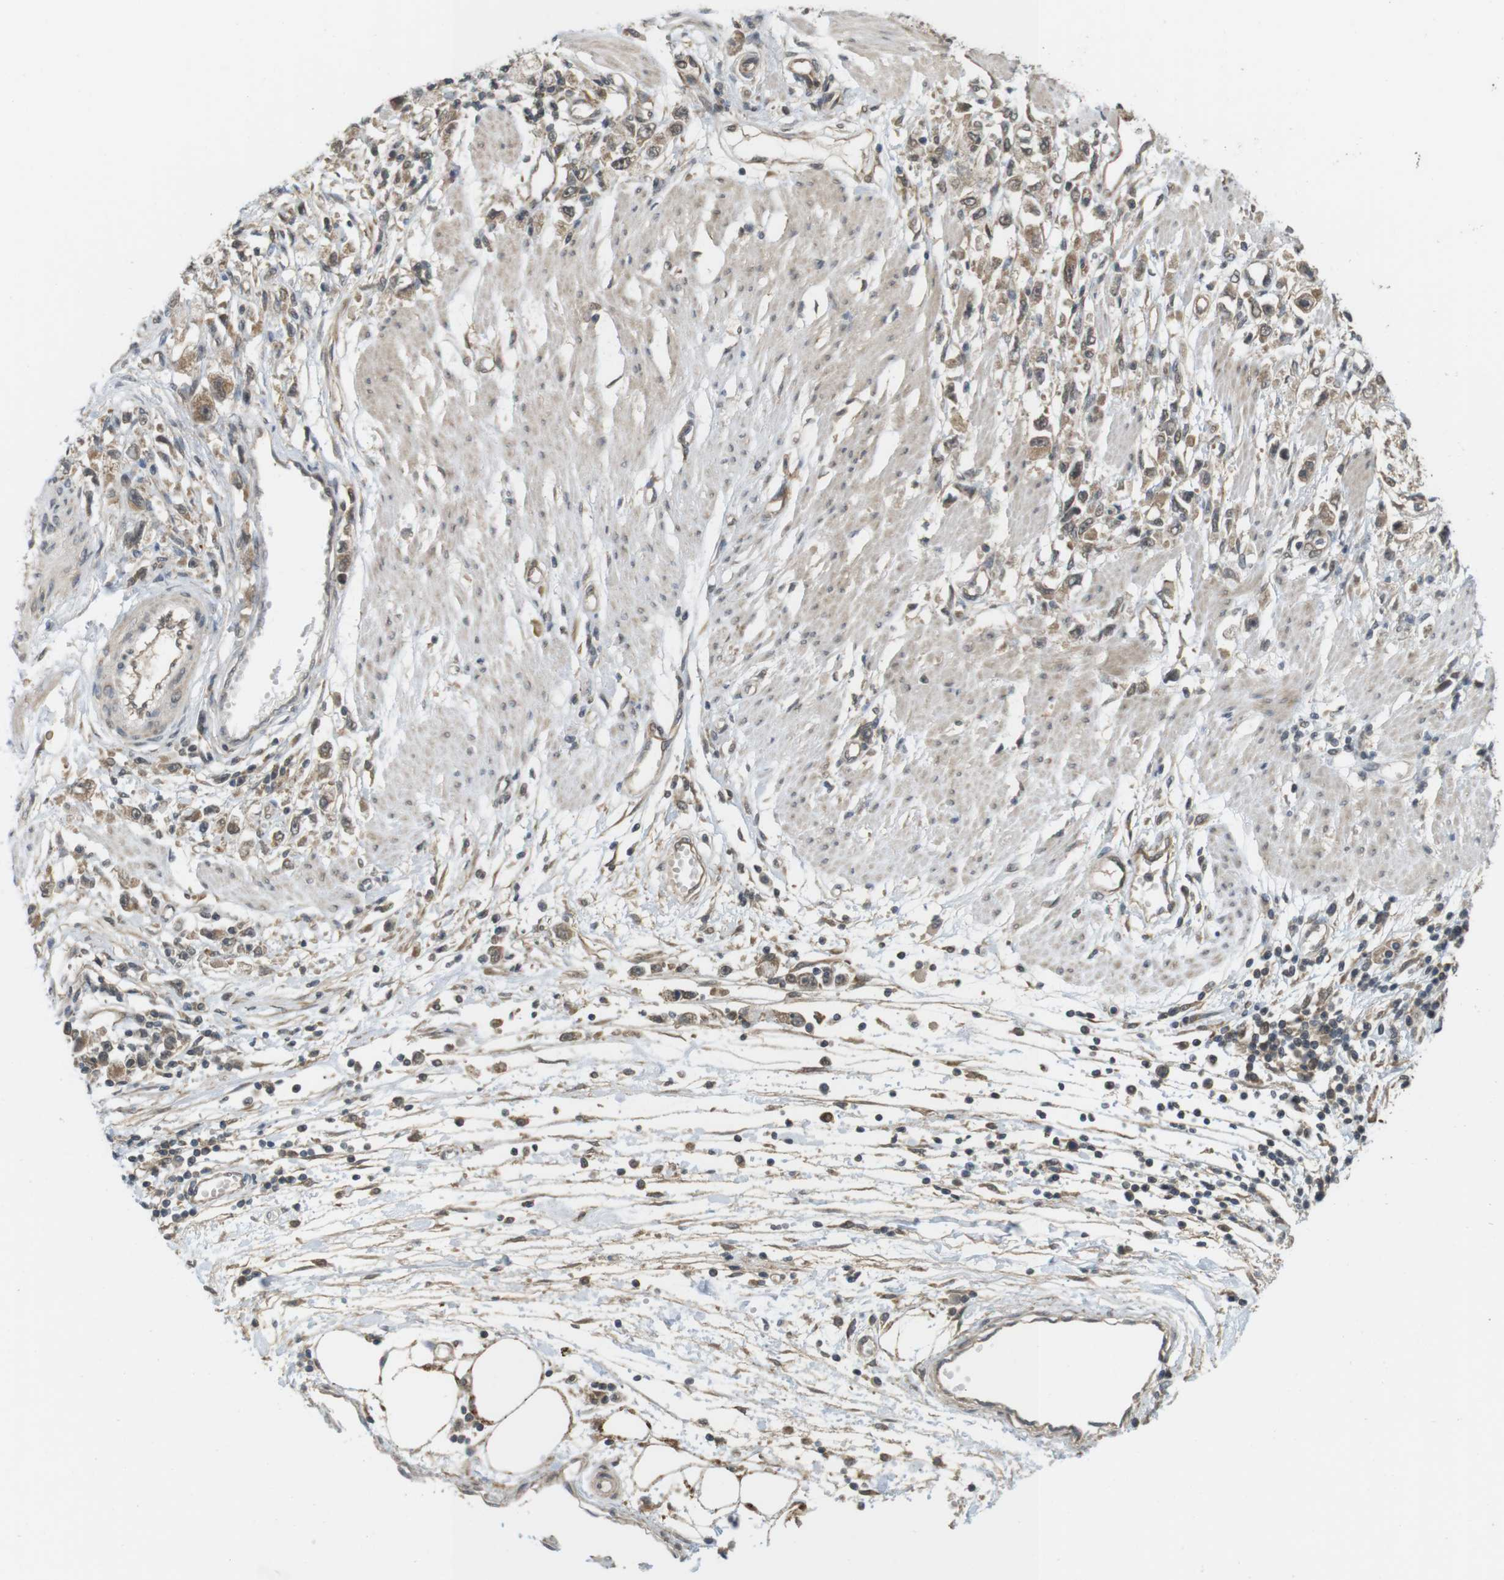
{"staining": {"intensity": "moderate", "quantity": ">75%", "location": "cytoplasmic/membranous"}, "tissue": "stomach cancer", "cell_type": "Tumor cells", "image_type": "cancer", "snomed": [{"axis": "morphology", "description": "Adenocarcinoma, NOS"}, {"axis": "topography", "description": "Stomach"}], "caption": "Moderate cytoplasmic/membranous protein staining is identified in about >75% of tumor cells in adenocarcinoma (stomach).", "gene": "RNF130", "patient": {"sex": "female", "age": 59}}